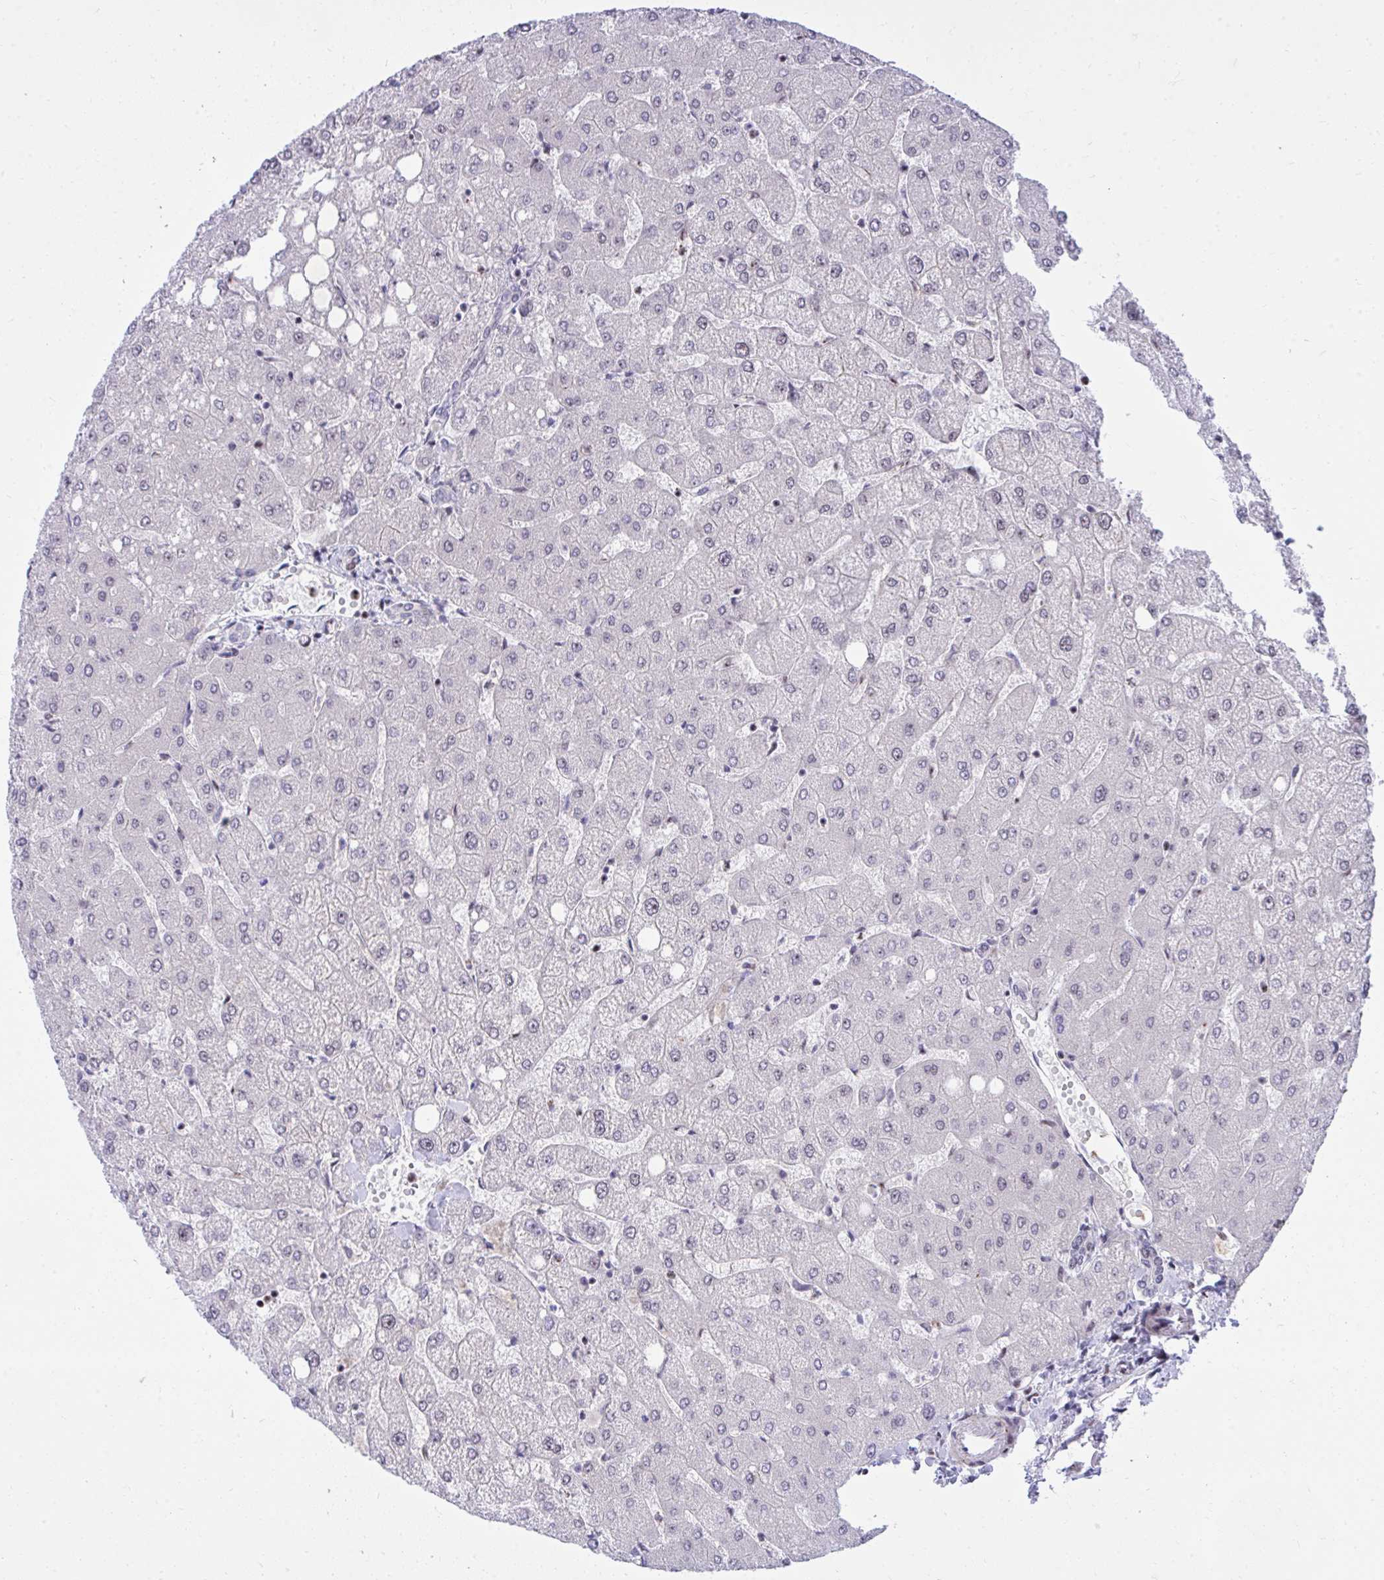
{"staining": {"intensity": "negative", "quantity": "none", "location": "none"}, "tissue": "liver", "cell_type": "Cholangiocytes", "image_type": "normal", "snomed": [{"axis": "morphology", "description": "Normal tissue, NOS"}, {"axis": "topography", "description": "Liver"}], "caption": "Immunohistochemistry (IHC) of benign liver displays no staining in cholangiocytes.", "gene": "C14orf39", "patient": {"sex": "female", "age": 54}}